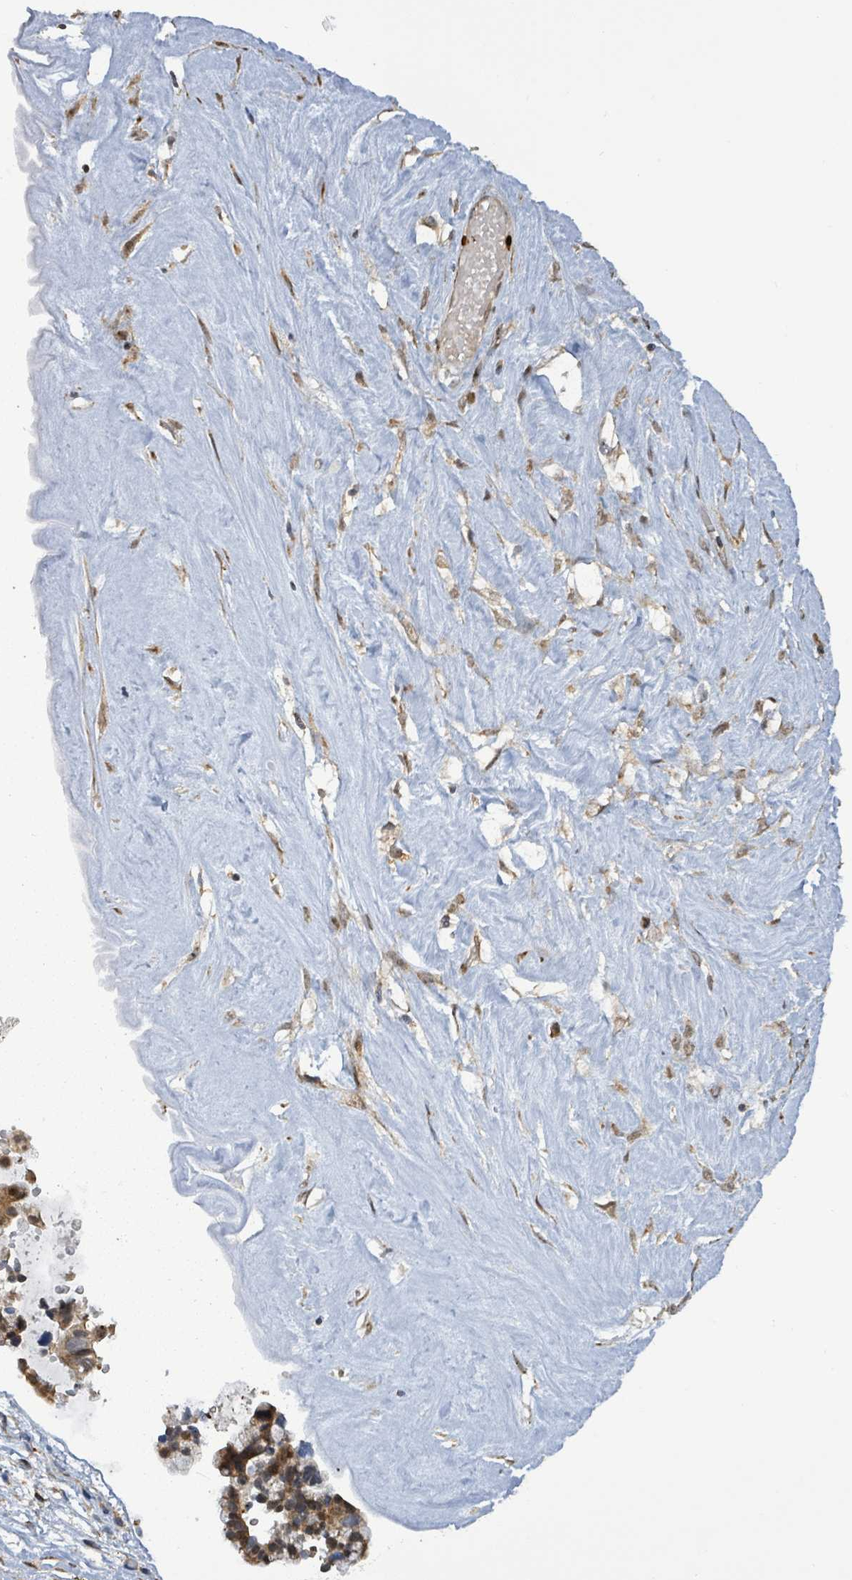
{"staining": {"intensity": "moderate", "quantity": ">75%", "location": "cytoplasmic/membranous,nuclear"}, "tissue": "ovarian cancer", "cell_type": "Tumor cells", "image_type": "cancer", "snomed": [{"axis": "morphology", "description": "Cystadenocarcinoma, serous, NOS"}, {"axis": "topography", "description": "Ovary"}], "caption": "An IHC photomicrograph of tumor tissue is shown. Protein staining in brown shows moderate cytoplasmic/membranous and nuclear positivity in ovarian serous cystadenocarcinoma within tumor cells.", "gene": "COQ6", "patient": {"sex": "female", "age": 56}}